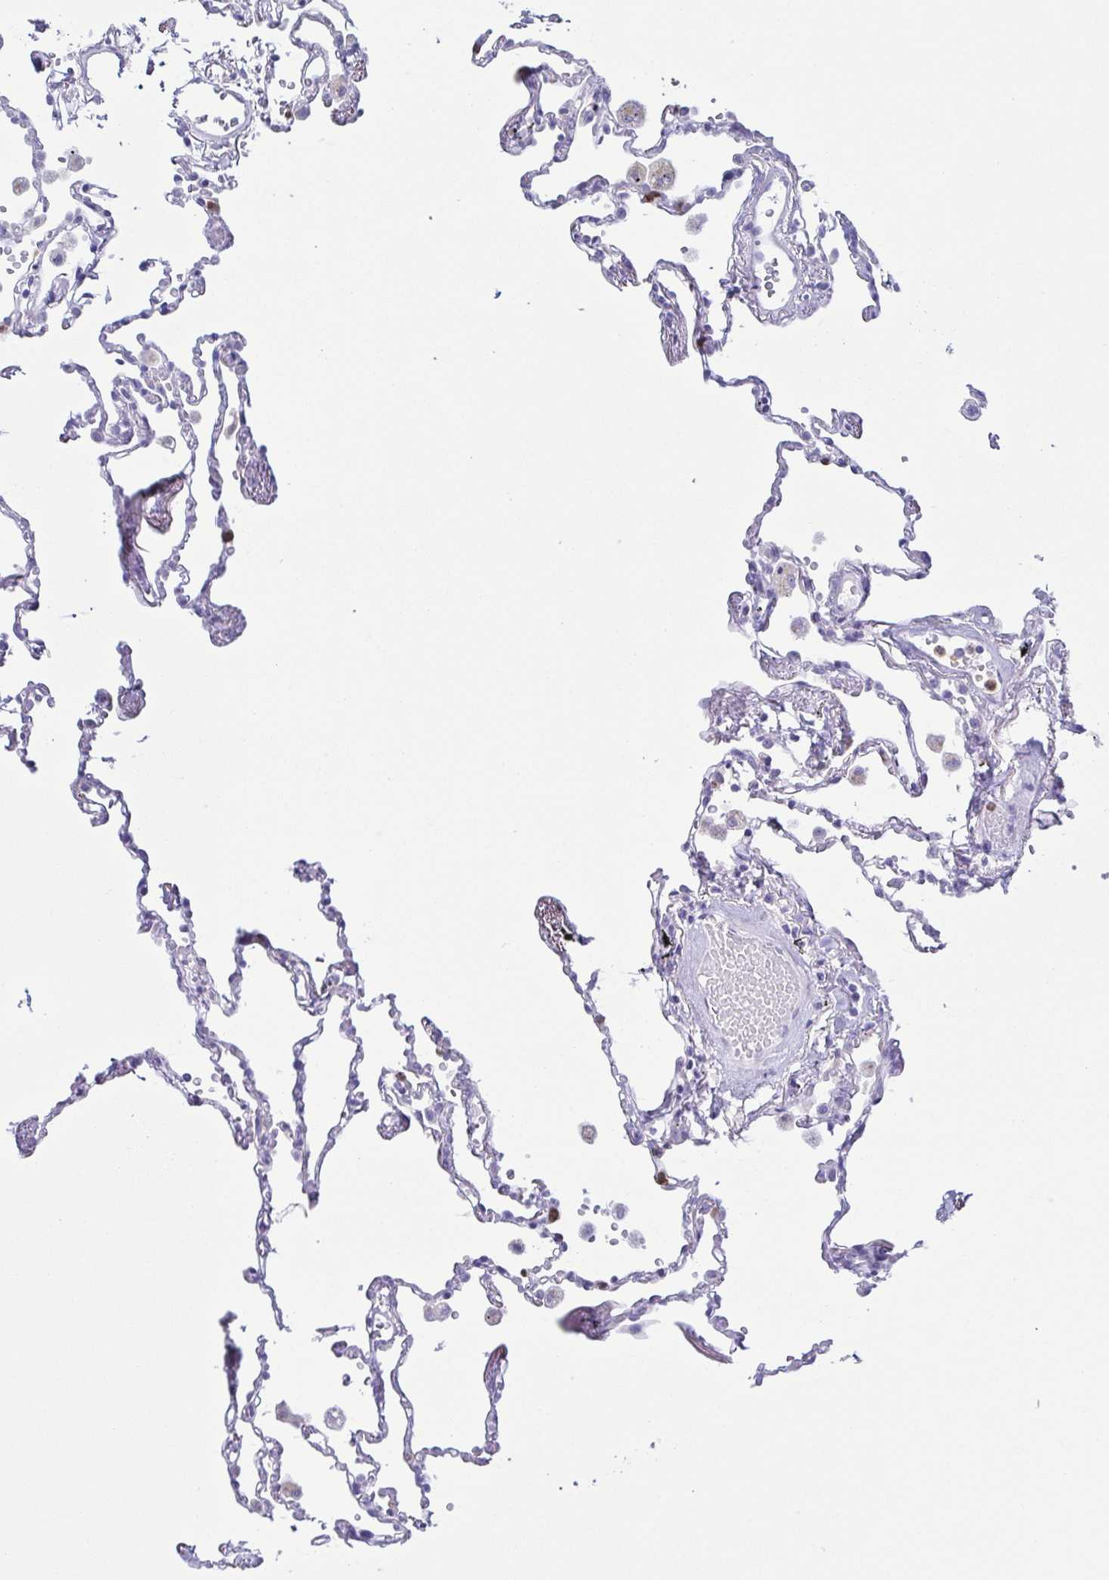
{"staining": {"intensity": "negative", "quantity": "none", "location": "none"}, "tissue": "lung", "cell_type": "Alveolar cells", "image_type": "normal", "snomed": [{"axis": "morphology", "description": "Normal tissue, NOS"}, {"axis": "topography", "description": "Lung"}], "caption": "Lung stained for a protein using immunohistochemistry displays no expression alveolar cells.", "gene": "AZU1", "patient": {"sex": "female", "age": 67}}